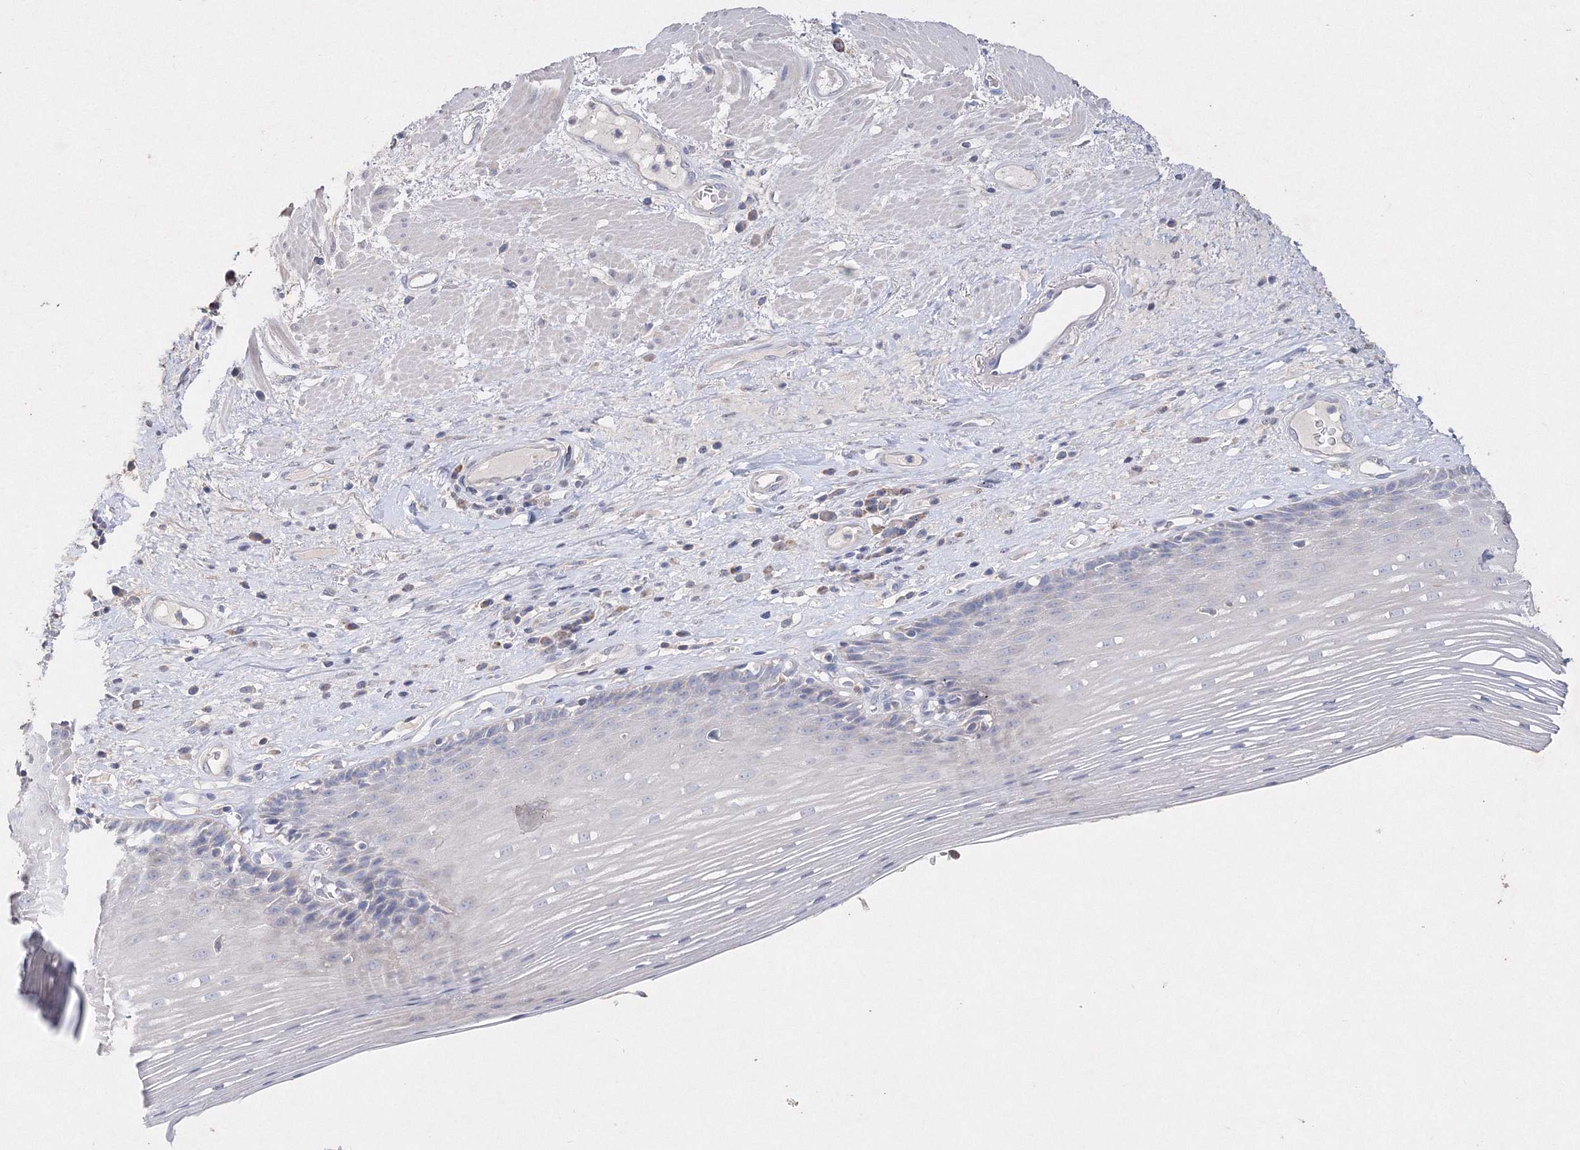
{"staining": {"intensity": "negative", "quantity": "none", "location": "none"}, "tissue": "esophagus", "cell_type": "Squamous epithelial cells", "image_type": "normal", "snomed": [{"axis": "morphology", "description": "Normal tissue, NOS"}, {"axis": "topography", "description": "Esophagus"}], "caption": "Immunohistochemistry of benign human esophagus demonstrates no positivity in squamous epithelial cells.", "gene": "GLS", "patient": {"sex": "male", "age": 62}}